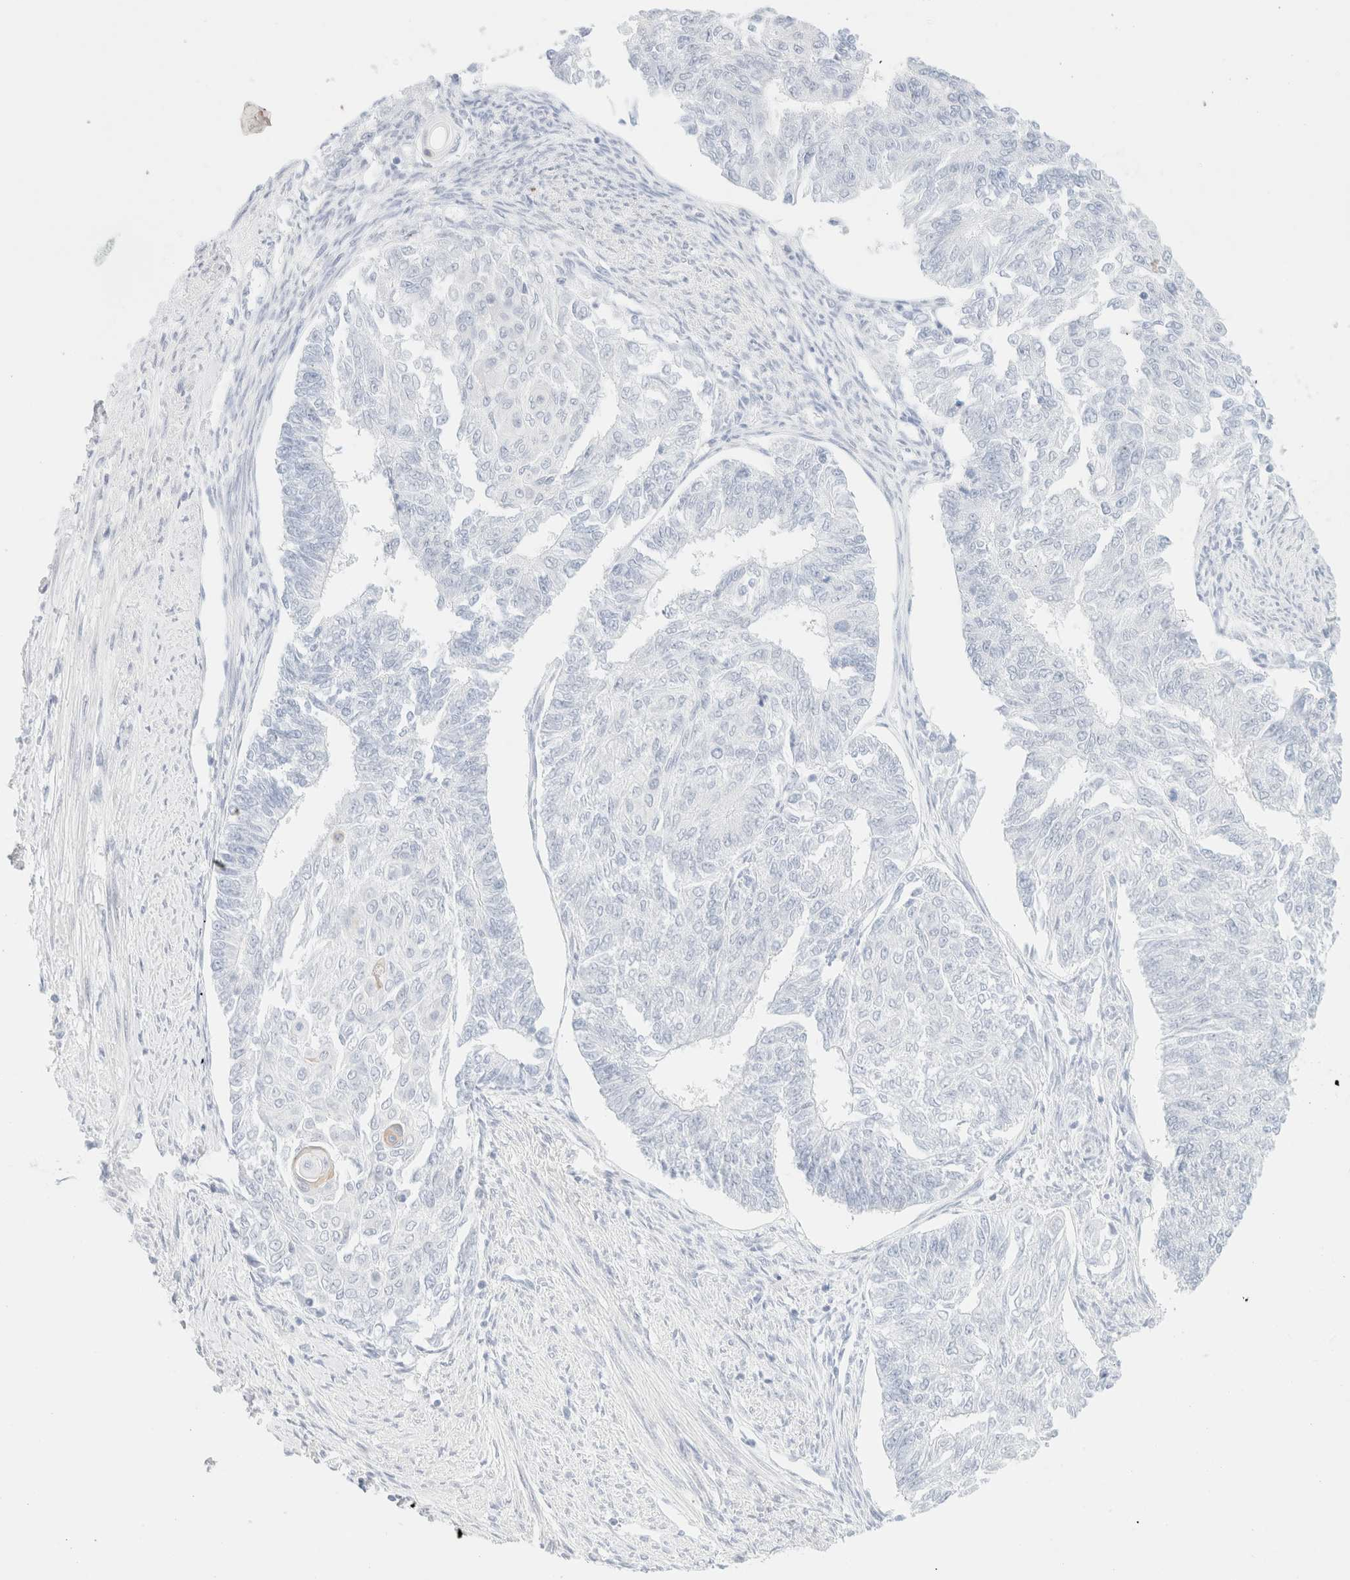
{"staining": {"intensity": "negative", "quantity": "none", "location": "none"}, "tissue": "endometrial cancer", "cell_type": "Tumor cells", "image_type": "cancer", "snomed": [{"axis": "morphology", "description": "Adenocarcinoma, NOS"}, {"axis": "topography", "description": "Endometrium"}], "caption": "DAB (3,3'-diaminobenzidine) immunohistochemical staining of endometrial cancer (adenocarcinoma) demonstrates no significant staining in tumor cells. The staining is performed using DAB brown chromogen with nuclei counter-stained in using hematoxylin.", "gene": "KRT15", "patient": {"sex": "female", "age": 32}}